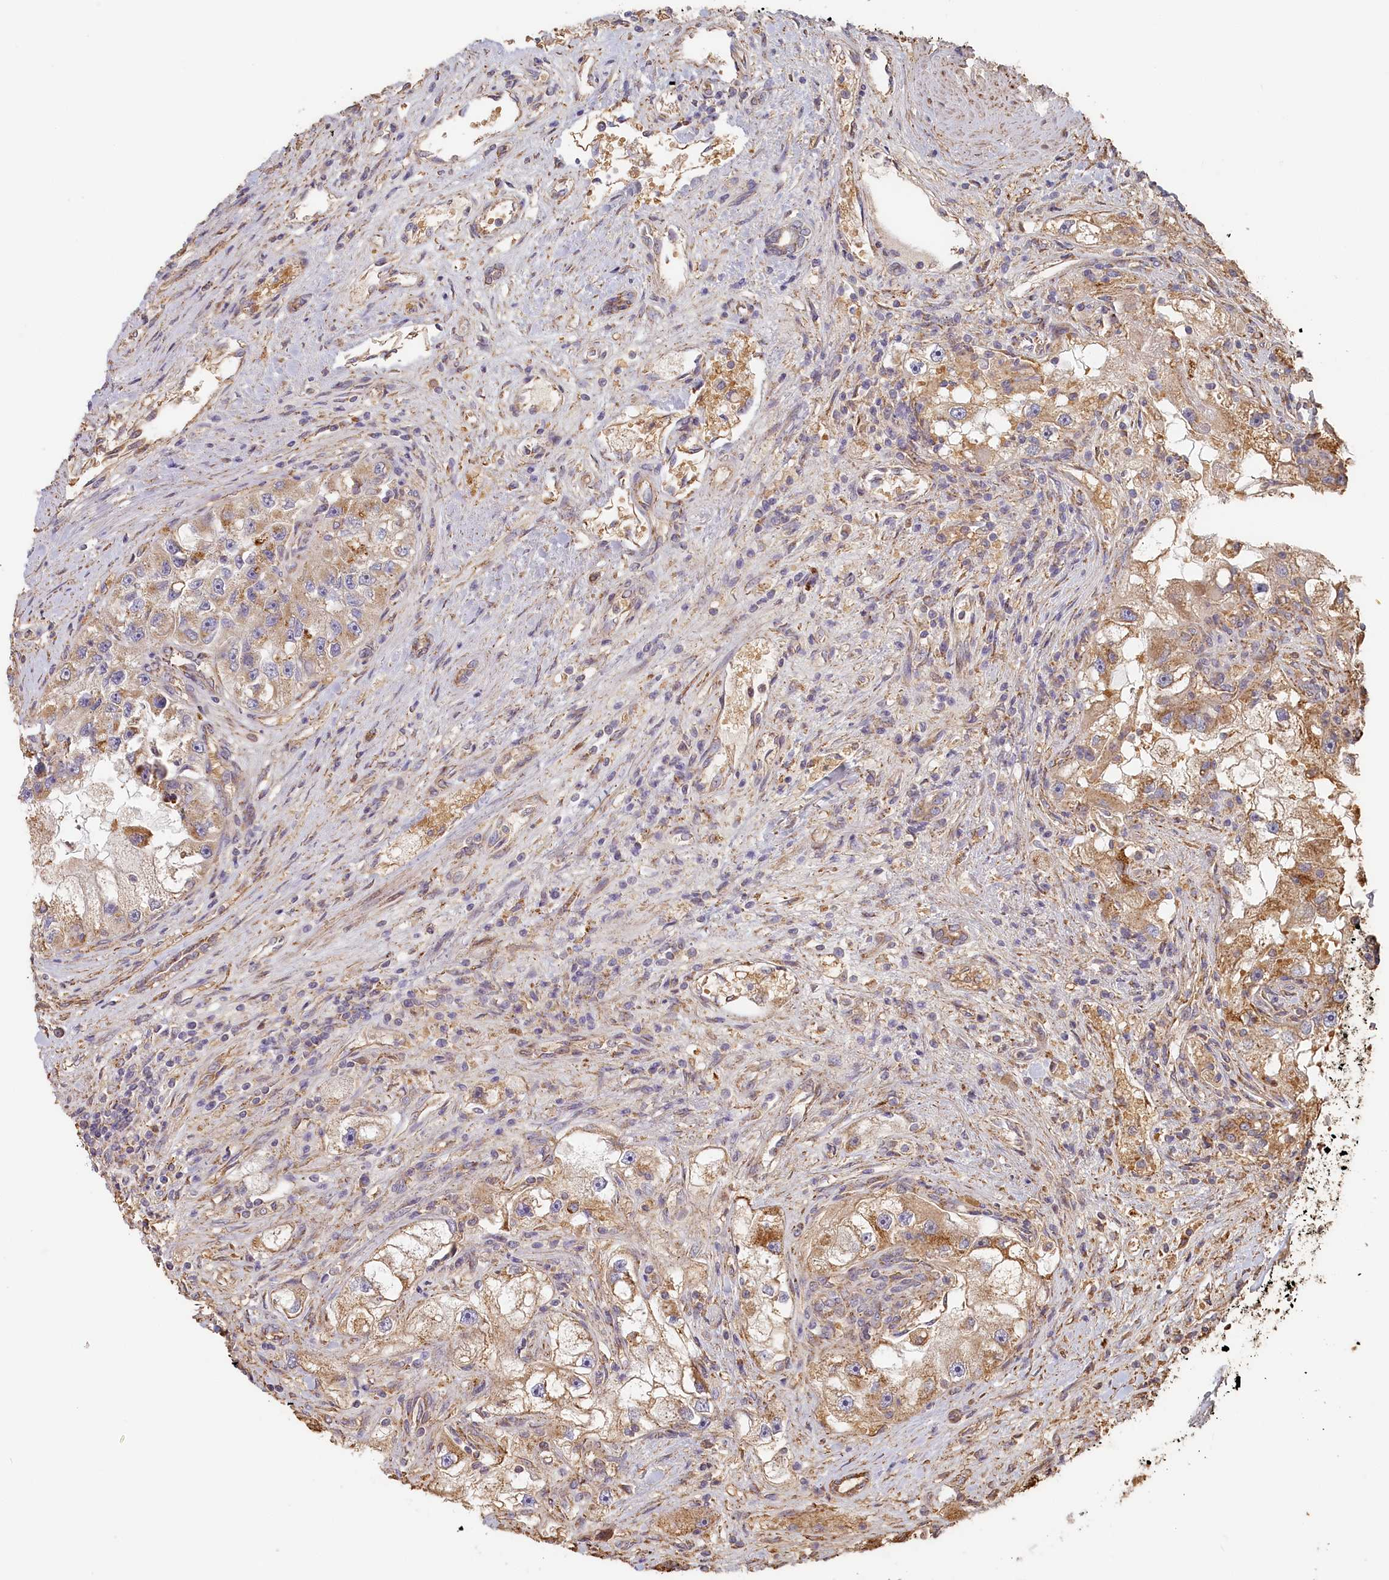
{"staining": {"intensity": "moderate", "quantity": "<25%", "location": "cytoplasmic/membranous"}, "tissue": "renal cancer", "cell_type": "Tumor cells", "image_type": "cancer", "snomed": [{"axis": "morphology", "description": "Adenocarcinoma, NOS"}, {"axis": "topography", "description": "Kidney"}], "caption": "Moderate cytoplasmic/membranous staining for a protein is seen in approximately <25% of tumor cells of renal cancer (adenocarcinoma) using immunohistochemistry.", "gene": "STX16", "patient": {"sex": "male", "age": 63}}